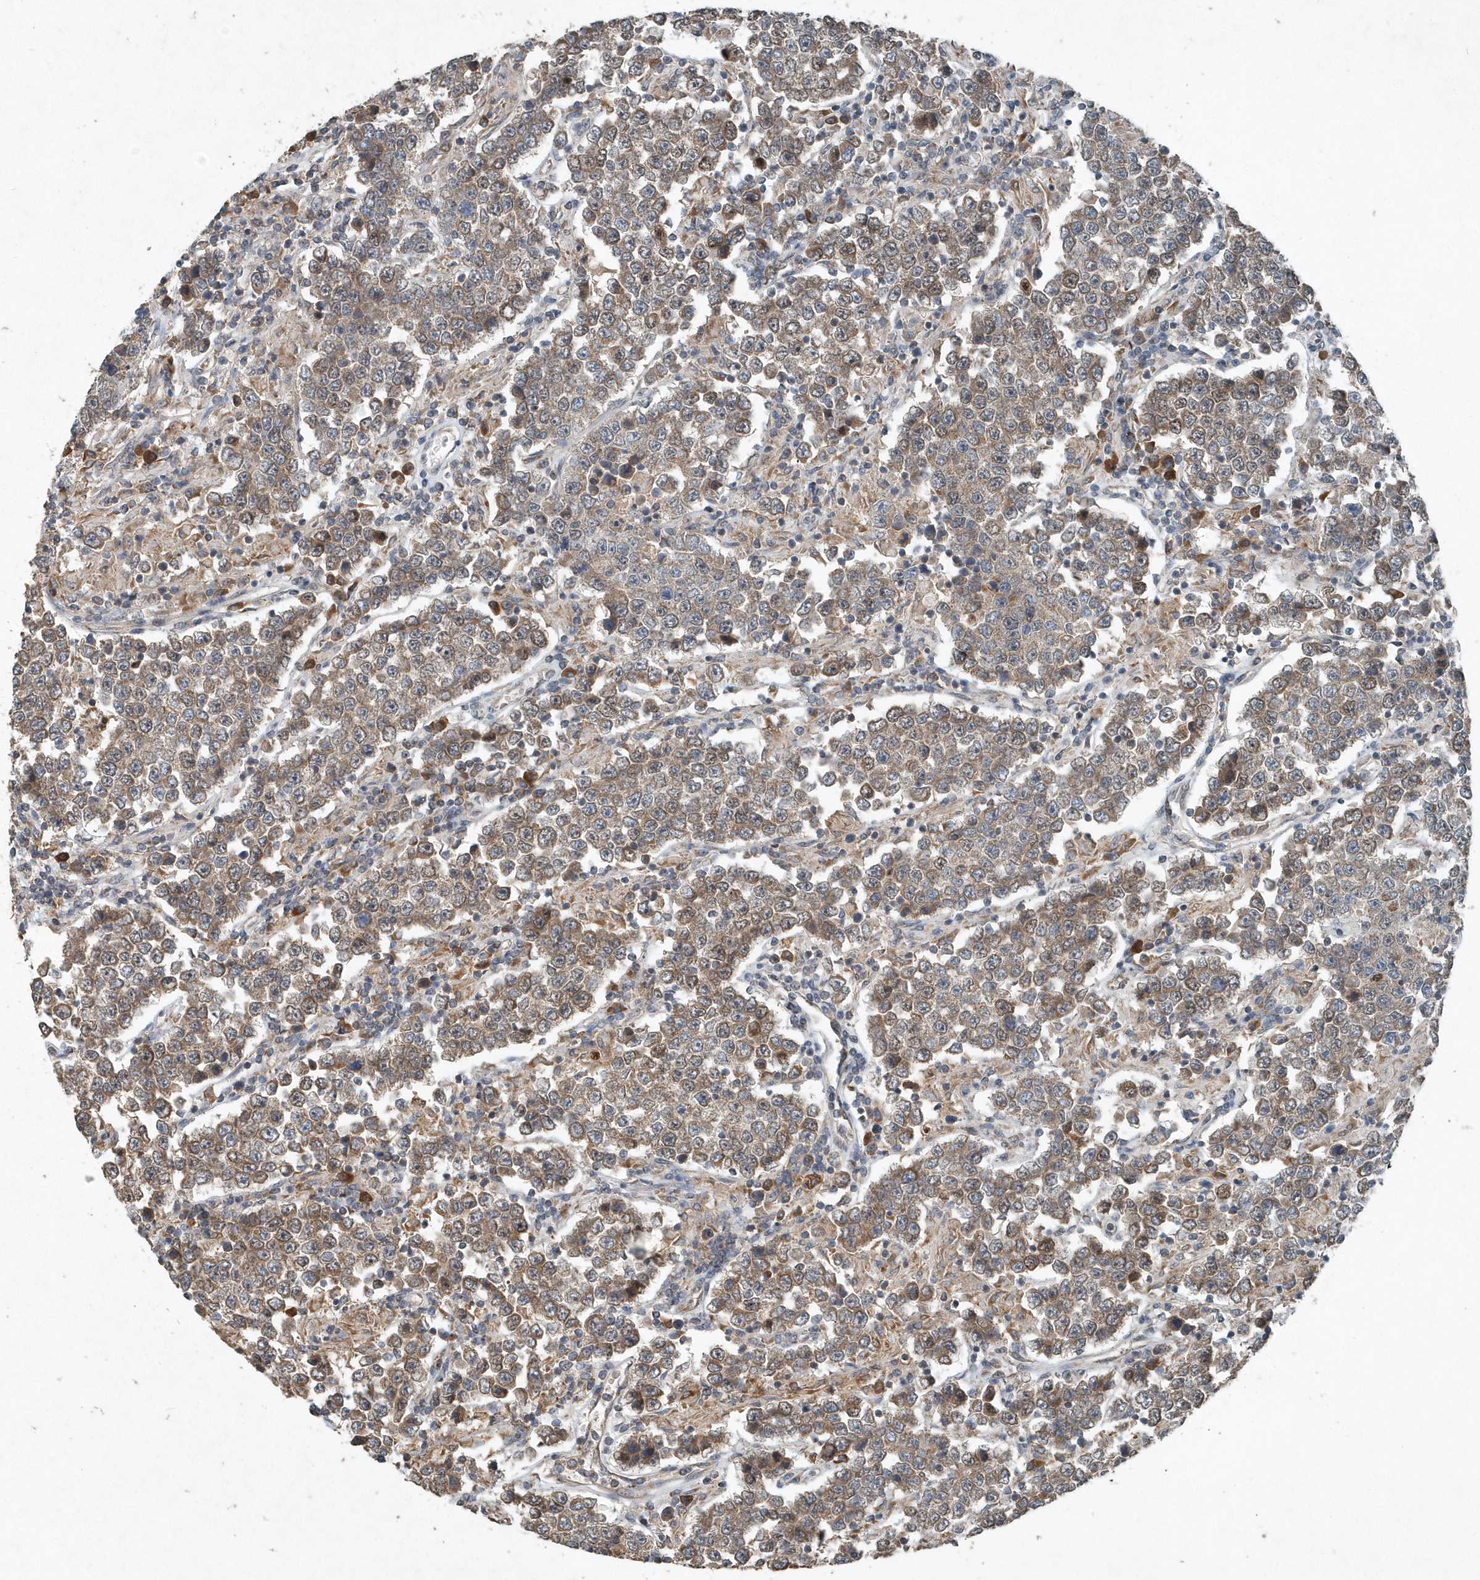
{"staining": {"intensity": "moderate", "quantity": ">75%", "location": "cytoplasmic/membranous"}, "tissue": "testis cancer", "cell_type": "Tumor cells", "image_type": "cancer", "snomed": [{"axis": "morphology", "description": "Normal tissue, NOS"}, {"axis": "morphology", "description": "Urothelial carcinoma, High grade"}, {"axis": "morphology", "description": "Seminoma, NOS"}, {"axis": "morphology", "description": "Carcinoma, Embryonal, NOS"}, {"axis": "topography", "description": "Urinary bladder"}, {"axis": "topography", "description": "Testis"}], "caption": "This is a histology image of immunohistochemistry staining of testis embryonal carcinoma, which shows moderate expression in the cytoplasmic/membranous of tumor cells.", "gene": "SCFD2", "patient": {"sex": "male", "age": 41}}